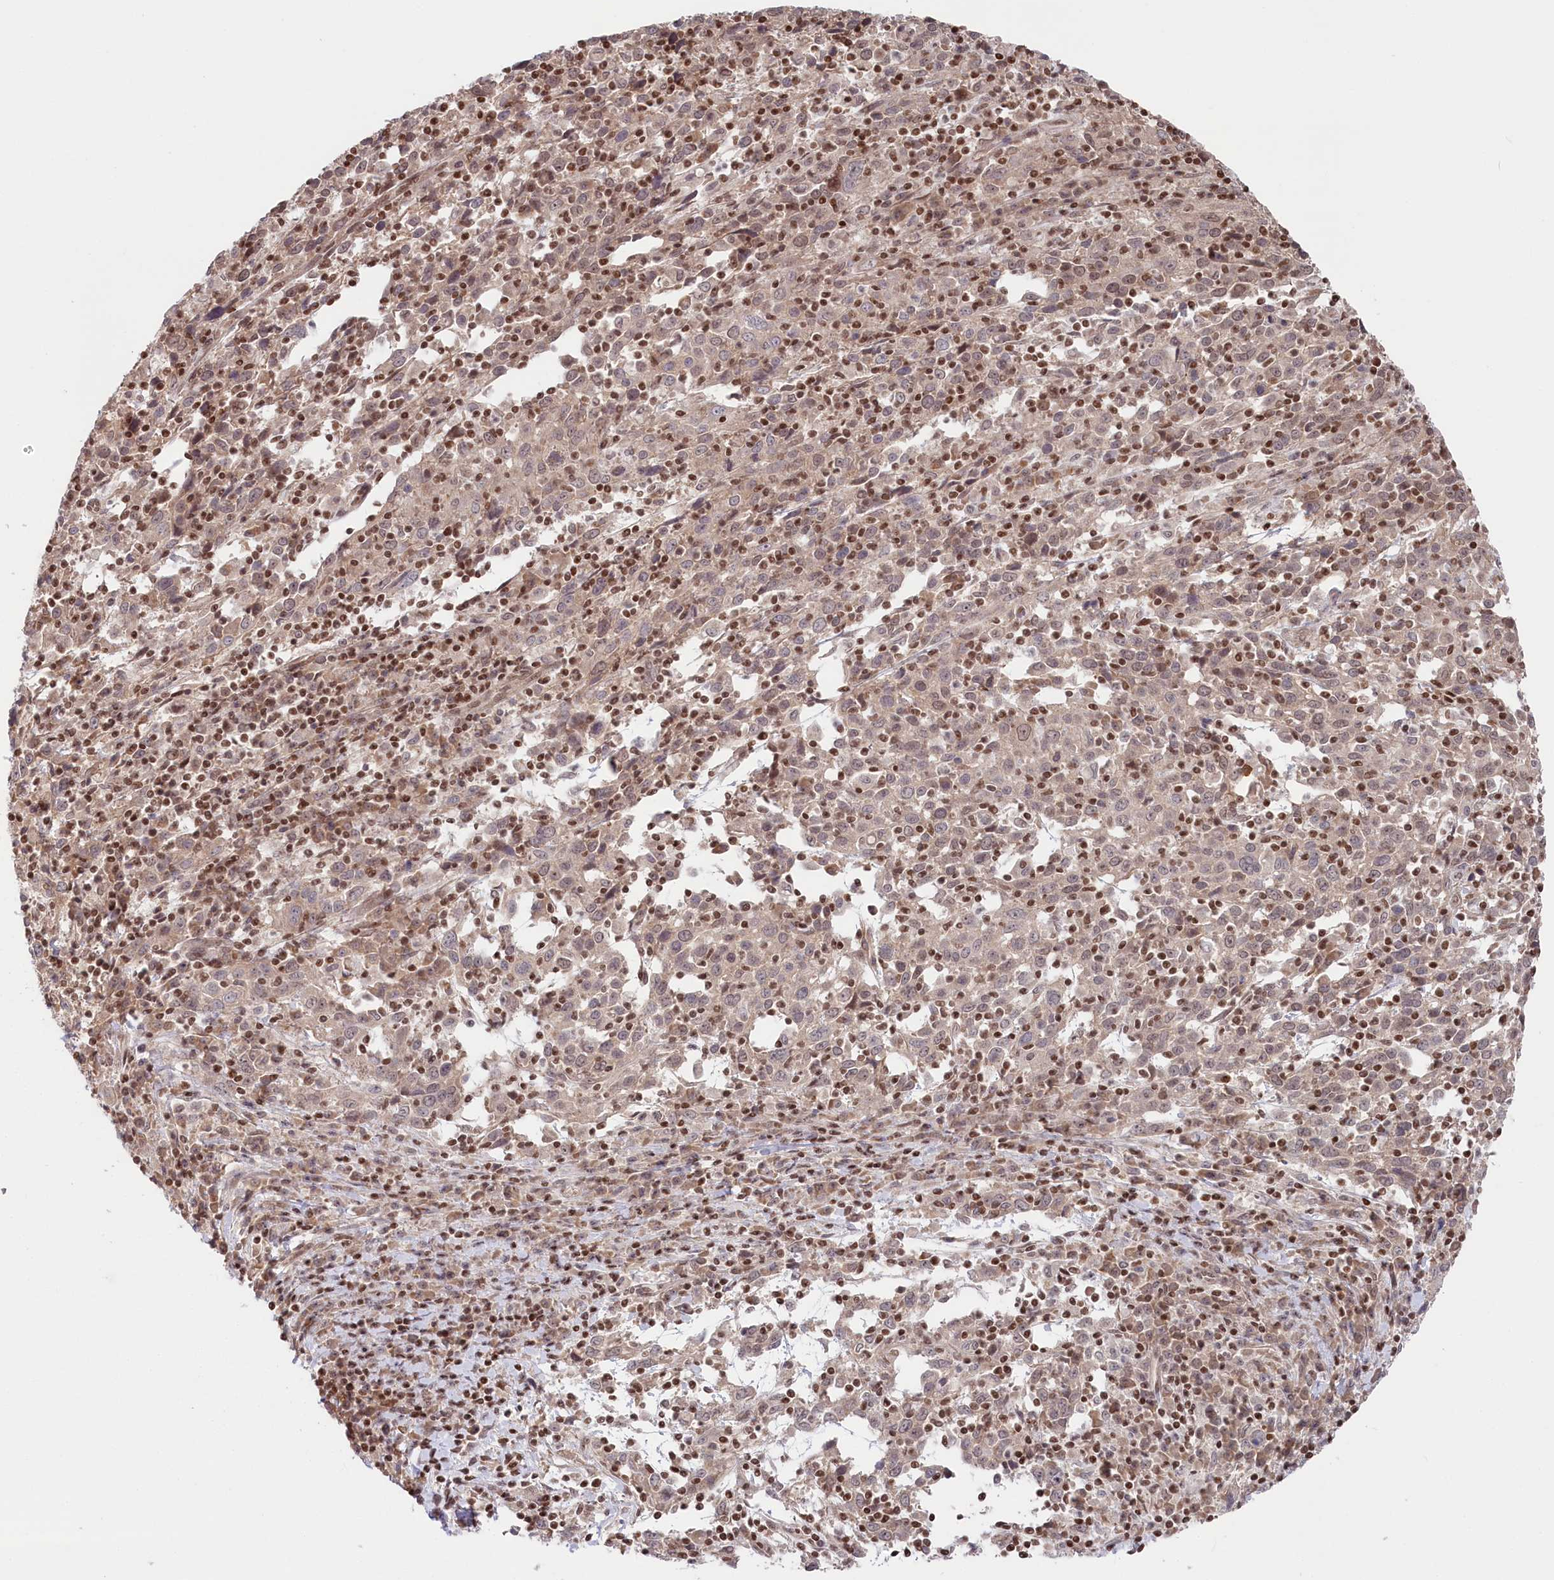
{"staining": {"intensity": "weak", "quantity": "25%-75%", "location": "nuclear"}, "tissue": "cervical cancer", "cell_type": "Tumor cells", "image_type": "cancer", "snomed": [{"axis": "morphology", "description": "Squamous cell carcinoma, NOS"}, {"axis": "topography", "description": "Cervix"}], "caption": "Immunohistochemical staining of cervical squamous cell carcinoma exhibits weak nuclear protein expression in about 25%-75% of tumor cells.", "gene": "CGGBP1", "patient": {"sex": "female", "age": 46}}